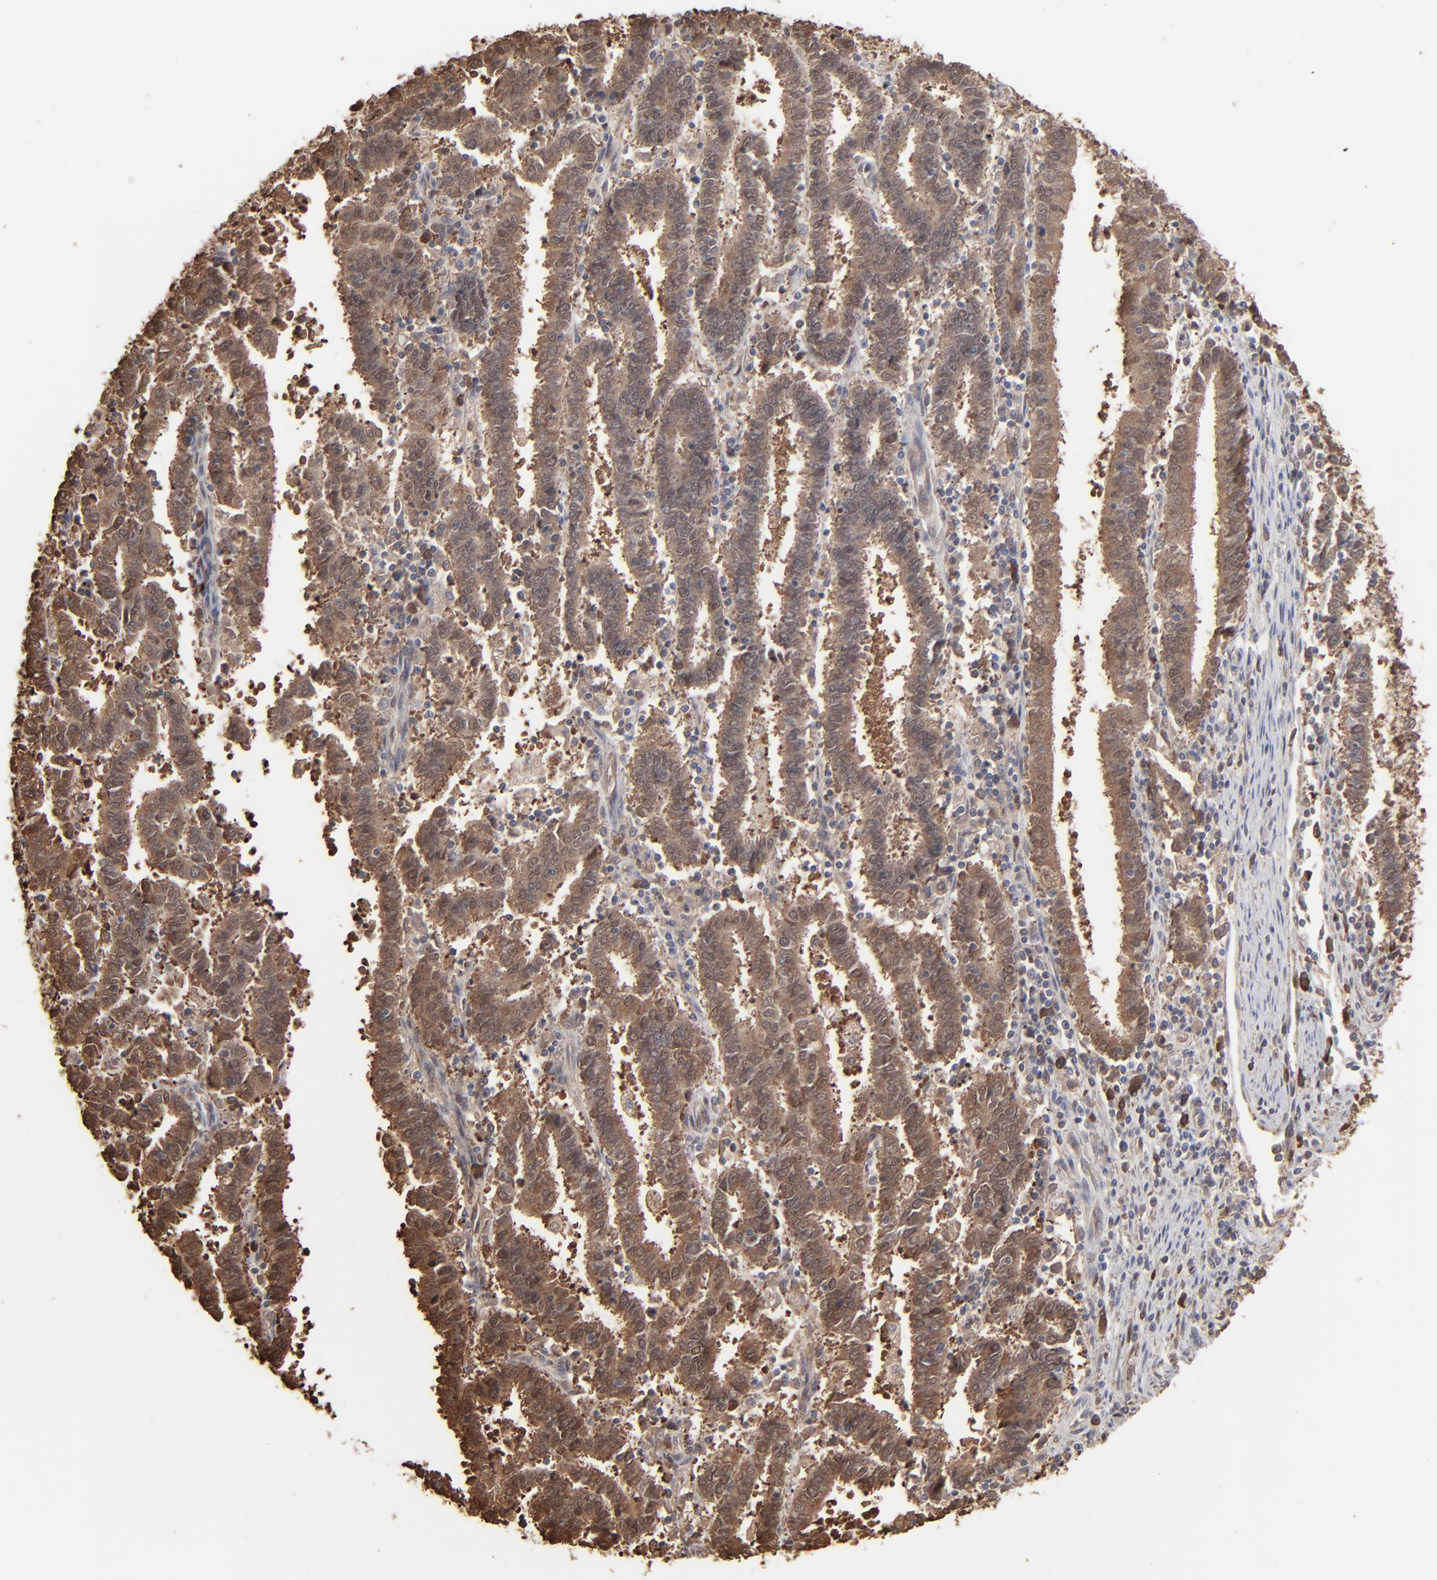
{"staining": {"intensity": "strong", "quantity": ">75%", "location": "cytoplasmic/membranous"}, "tissue": "endometrial cancer", "cell_type": "Tumor cells", "image_type": "cancer", "snomed": [{"axis": "morphology", "description": "Adenocarcinoma, NOS"}, {"axis": "topography", "description": "Uterus"}], "caption": "This micrograph shows IHC staining of endometrial cancer (adenocarcinoma), with high strong cytoplasmic/membranous positivity in approximately >75% of tumor cells.", "gene": "NME1-NME2", "patient": {"sex": "female", "age": 83}}